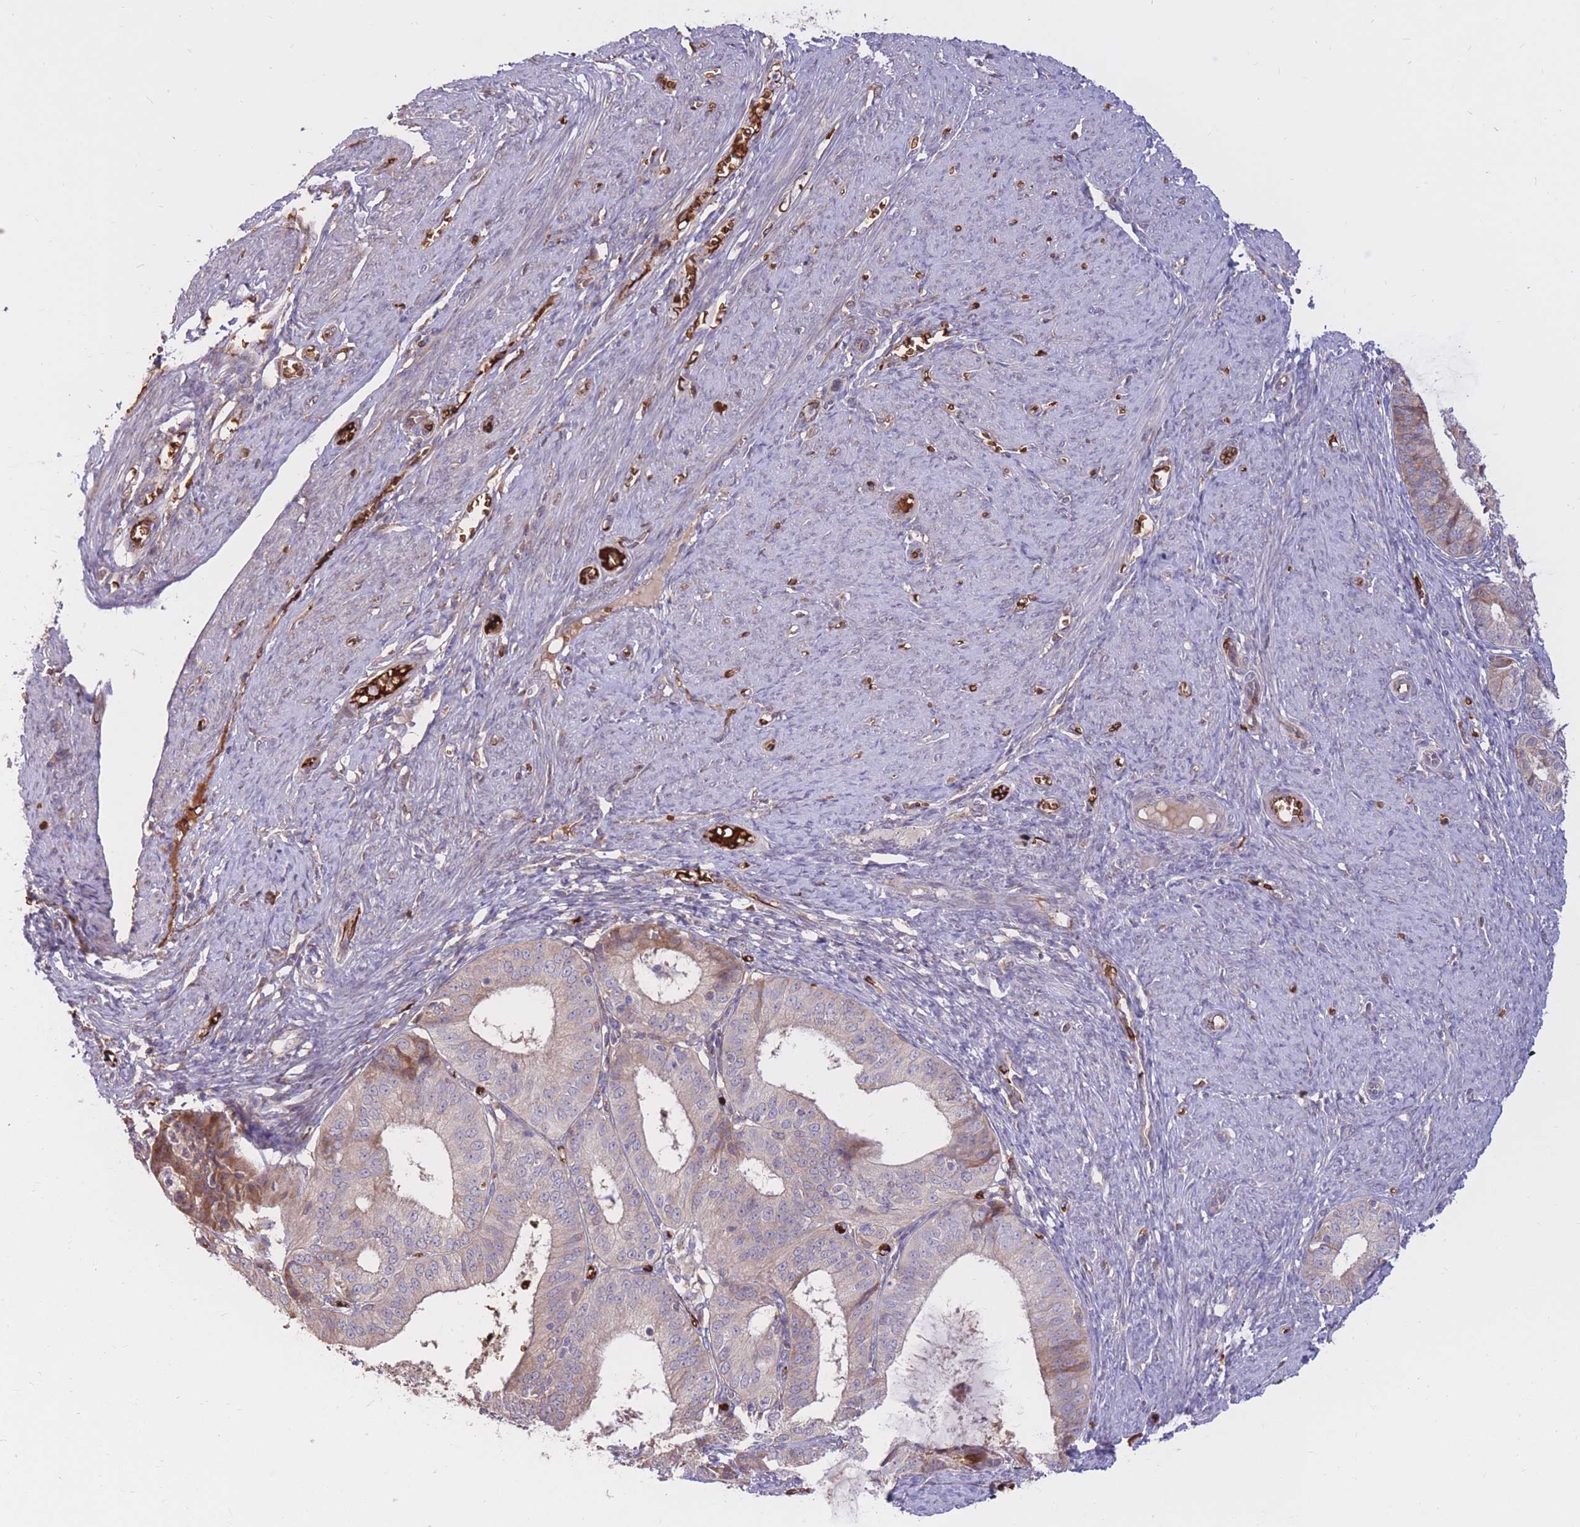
{"staining": {"intensity": "weak", "quantity": "<25%", "location": "cytoplasmic/membranous"}, "tissue": "endometrial cancer", "cell_type": "Tumor cells", "image_type": "cancer", "snomed": [{"axis": "morphology", "description": "Adenocarcinoma, NOS"}, {"axis": "topography", "description": "Endometrium"}], "caption": "DAB (3,3'-diaminobenzidine) immunohistochemical staining of human adenocarcinoma (endometrial) demonstrates no significant expression in tumor cells.", "gene": "ATP10D", "patient": {"sex": "female", "age": 51}}